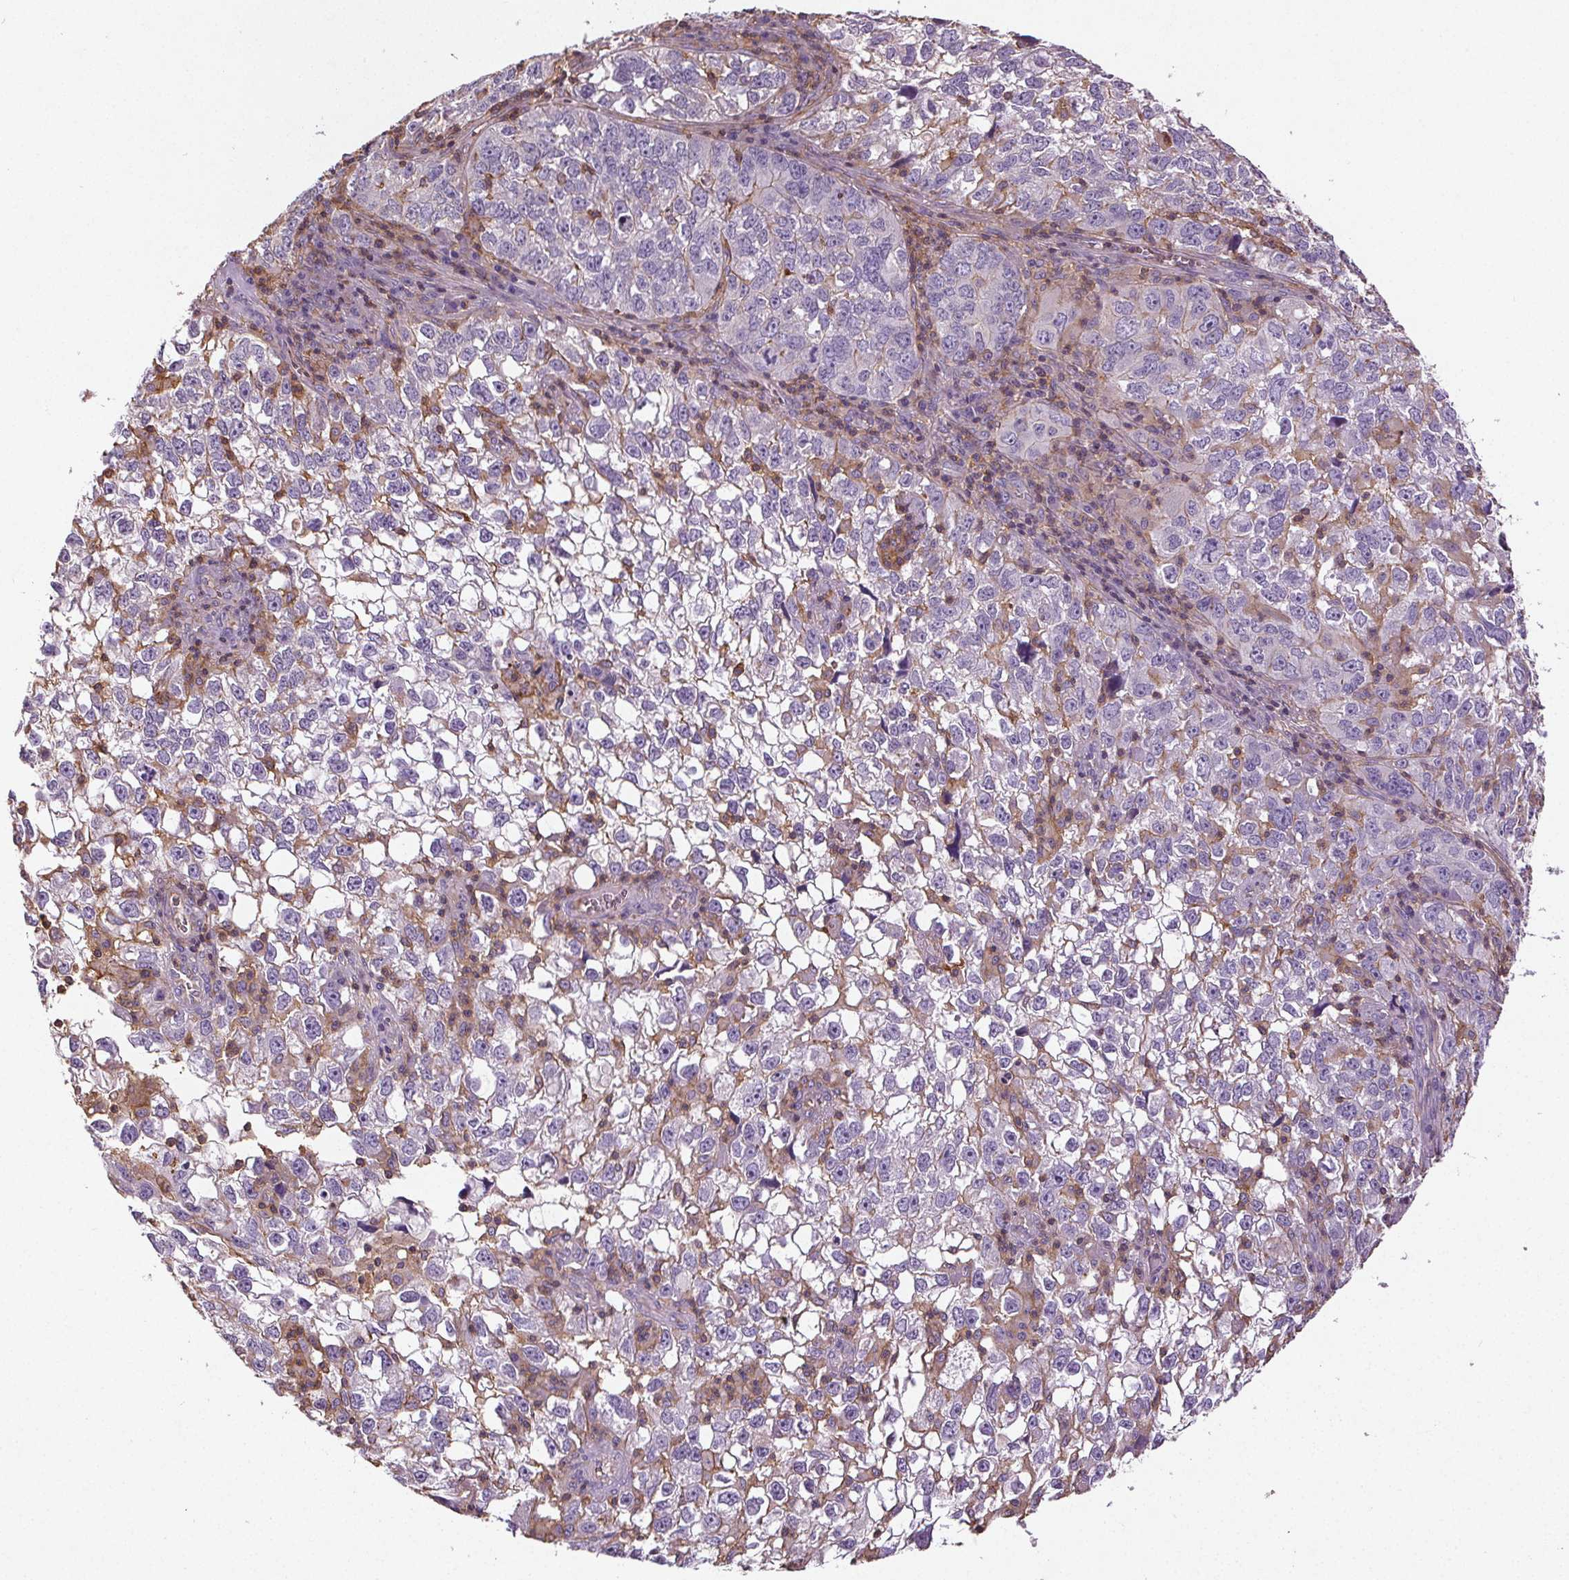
{"staining": {"intensity": "negative", "quantity": "none", "location": "none"}, "tissue": "cervical cancer", "cell_type": "Tumor cells", "image_type": "cancer", "snomed": [{"axis": "morphology", "description": "Squamous cell carcinoma, NOS"}, {"axis": "topography", "description": "Cervix"}], "caption": "DAB immunohistochemical staining of human cervical cancer (squamous cell carcinoma) exhibits no significant staining in tumor cells.", "gene": "C19orf84", "patient": {"sex": "female", "age": 55}}